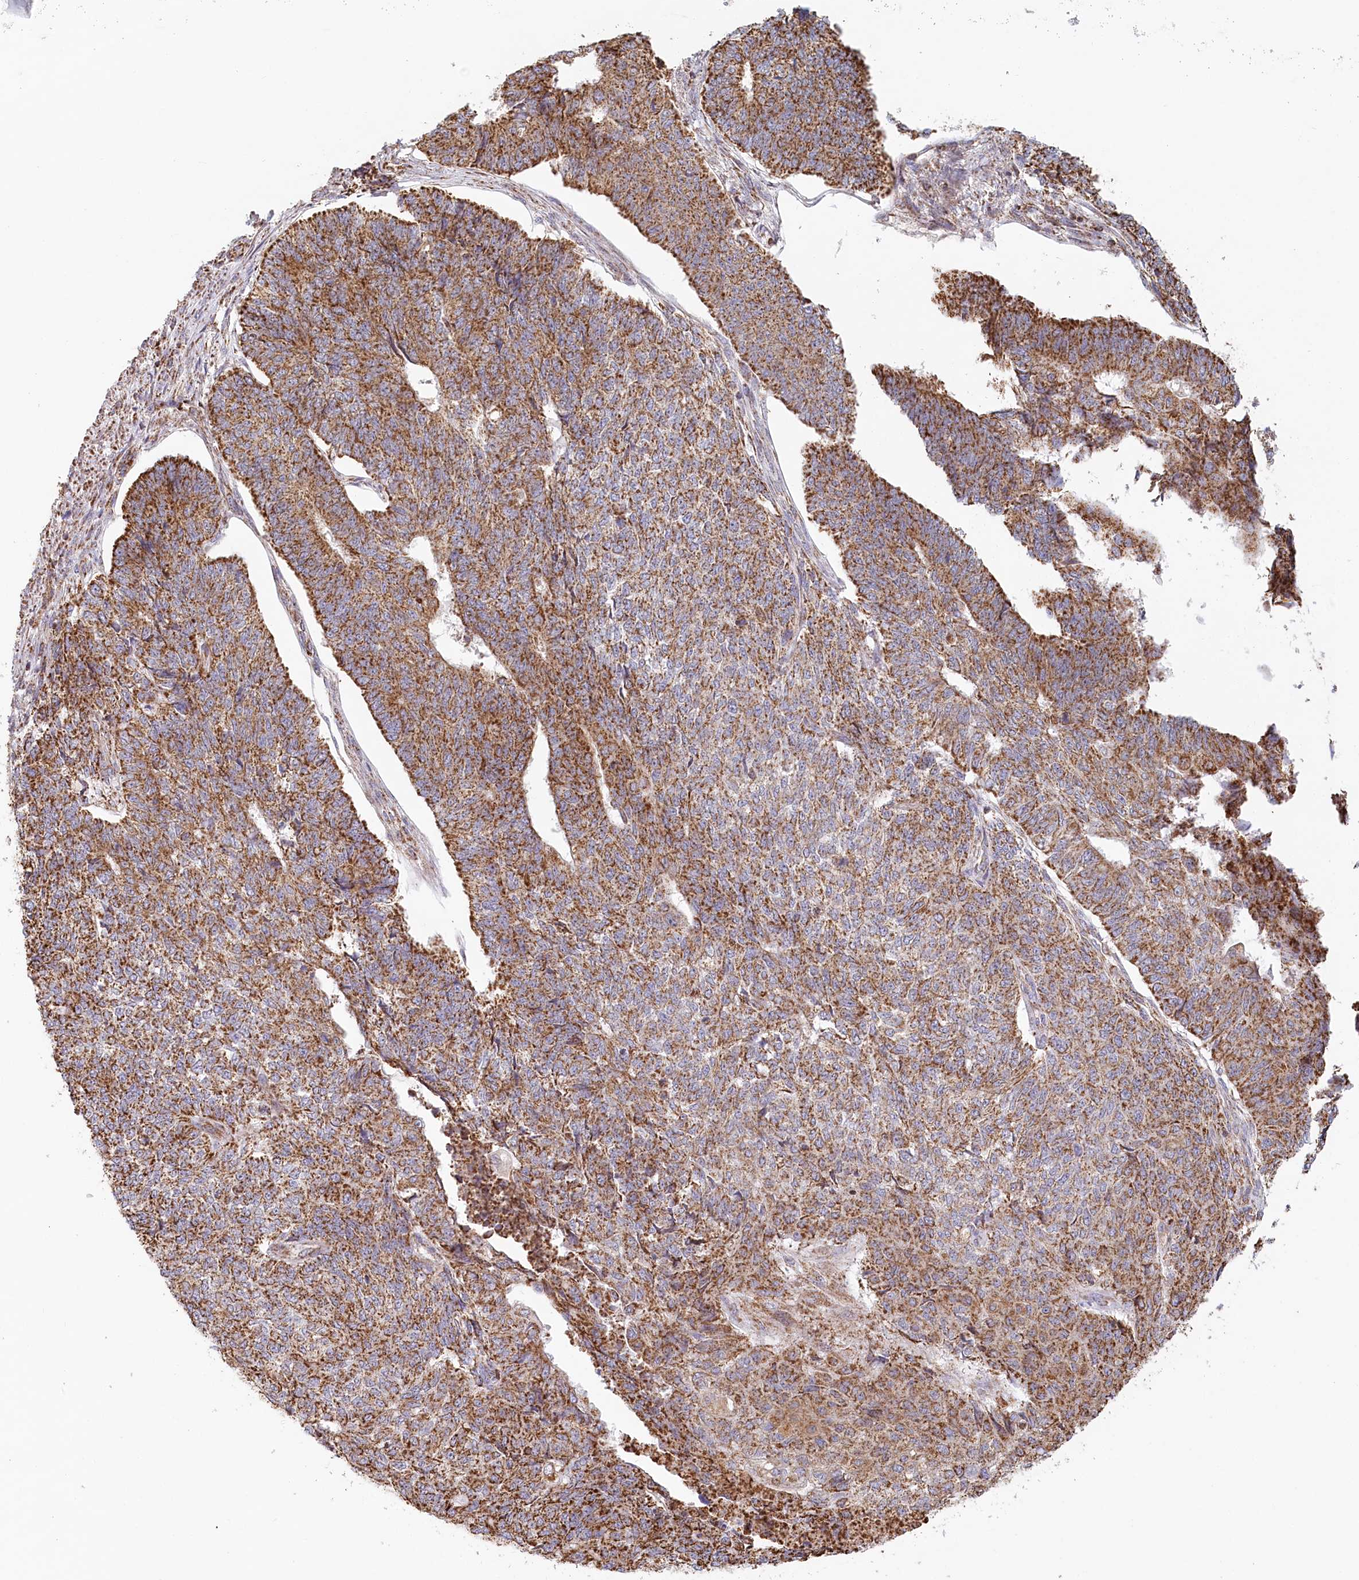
{"staining": {"intensity": "strong", "quantity": ">75%", "location": "cytoplasmic/membranous"}, "tissue": "endometrial cancer", "cell_type": "Tumor cells", "image_type": "cancer", "snomed": [{"axis": "morphology", "description": "Adenocarcinoma, NOS"}, {"axis": "topography", "description": "Endometrium"}], "caption": "A micrograph of human endometrial cancer (adenocarcinoma) stained for a protein reveals strong cytoplasmic/membranous brown staining in tumor cells.", "gene": "UMPS", "patient": {"sex": "female", "age": 32}}